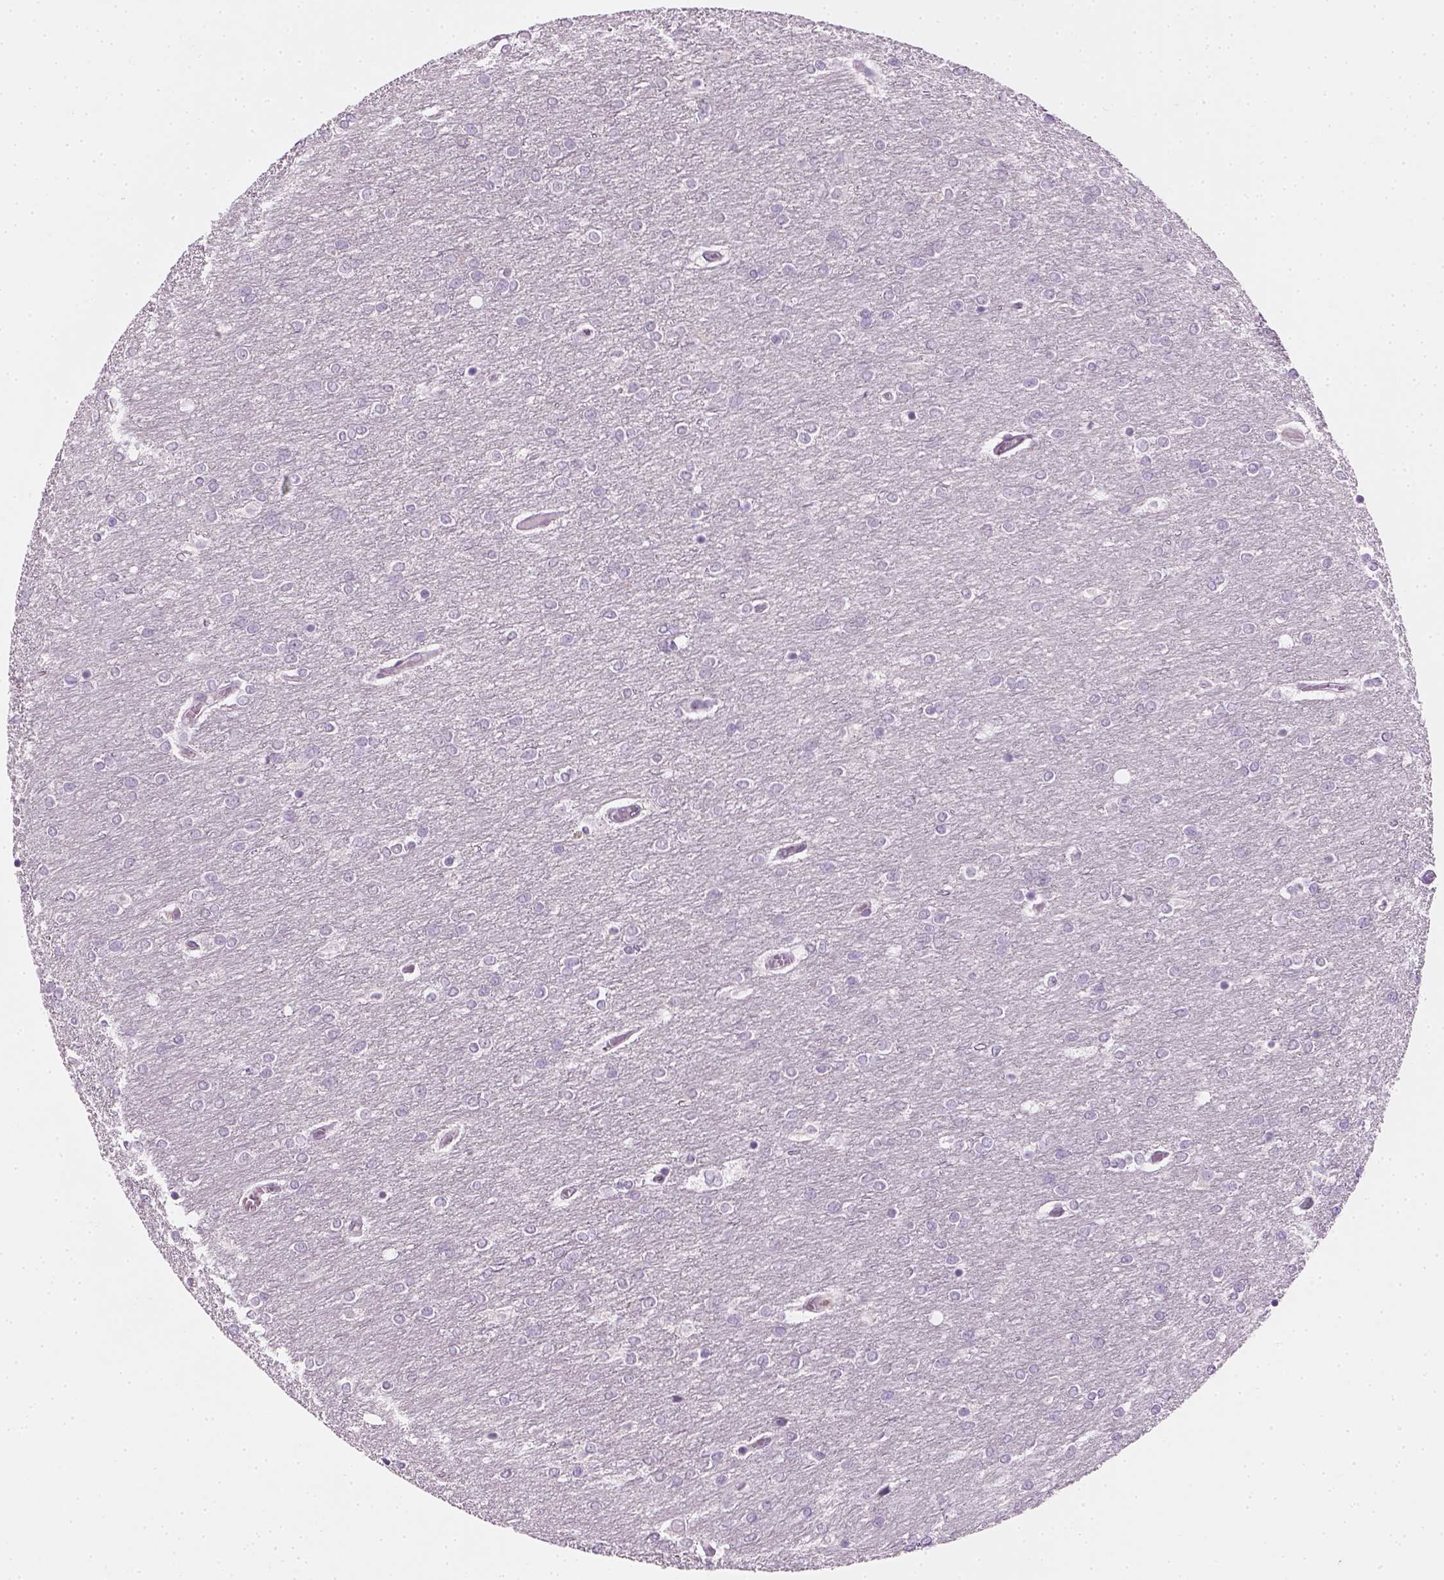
{"staining": {"intensity": "negative", "quantity": "none", "location": "none"}, "tissue": "glioma", "cell_type": "Tumor cells", "image_type": "cancer", "snomed": [{"axis": "morphology", "description": "Glioma, malignant, High grade"}, {"axis": "topography", "description": "Brain"}], "caption": "Immunohistochemical staining of glioma shows no significant expression in tumor cells.", "gene": "TH", "patient": {"sex": "female", "age": 61}}